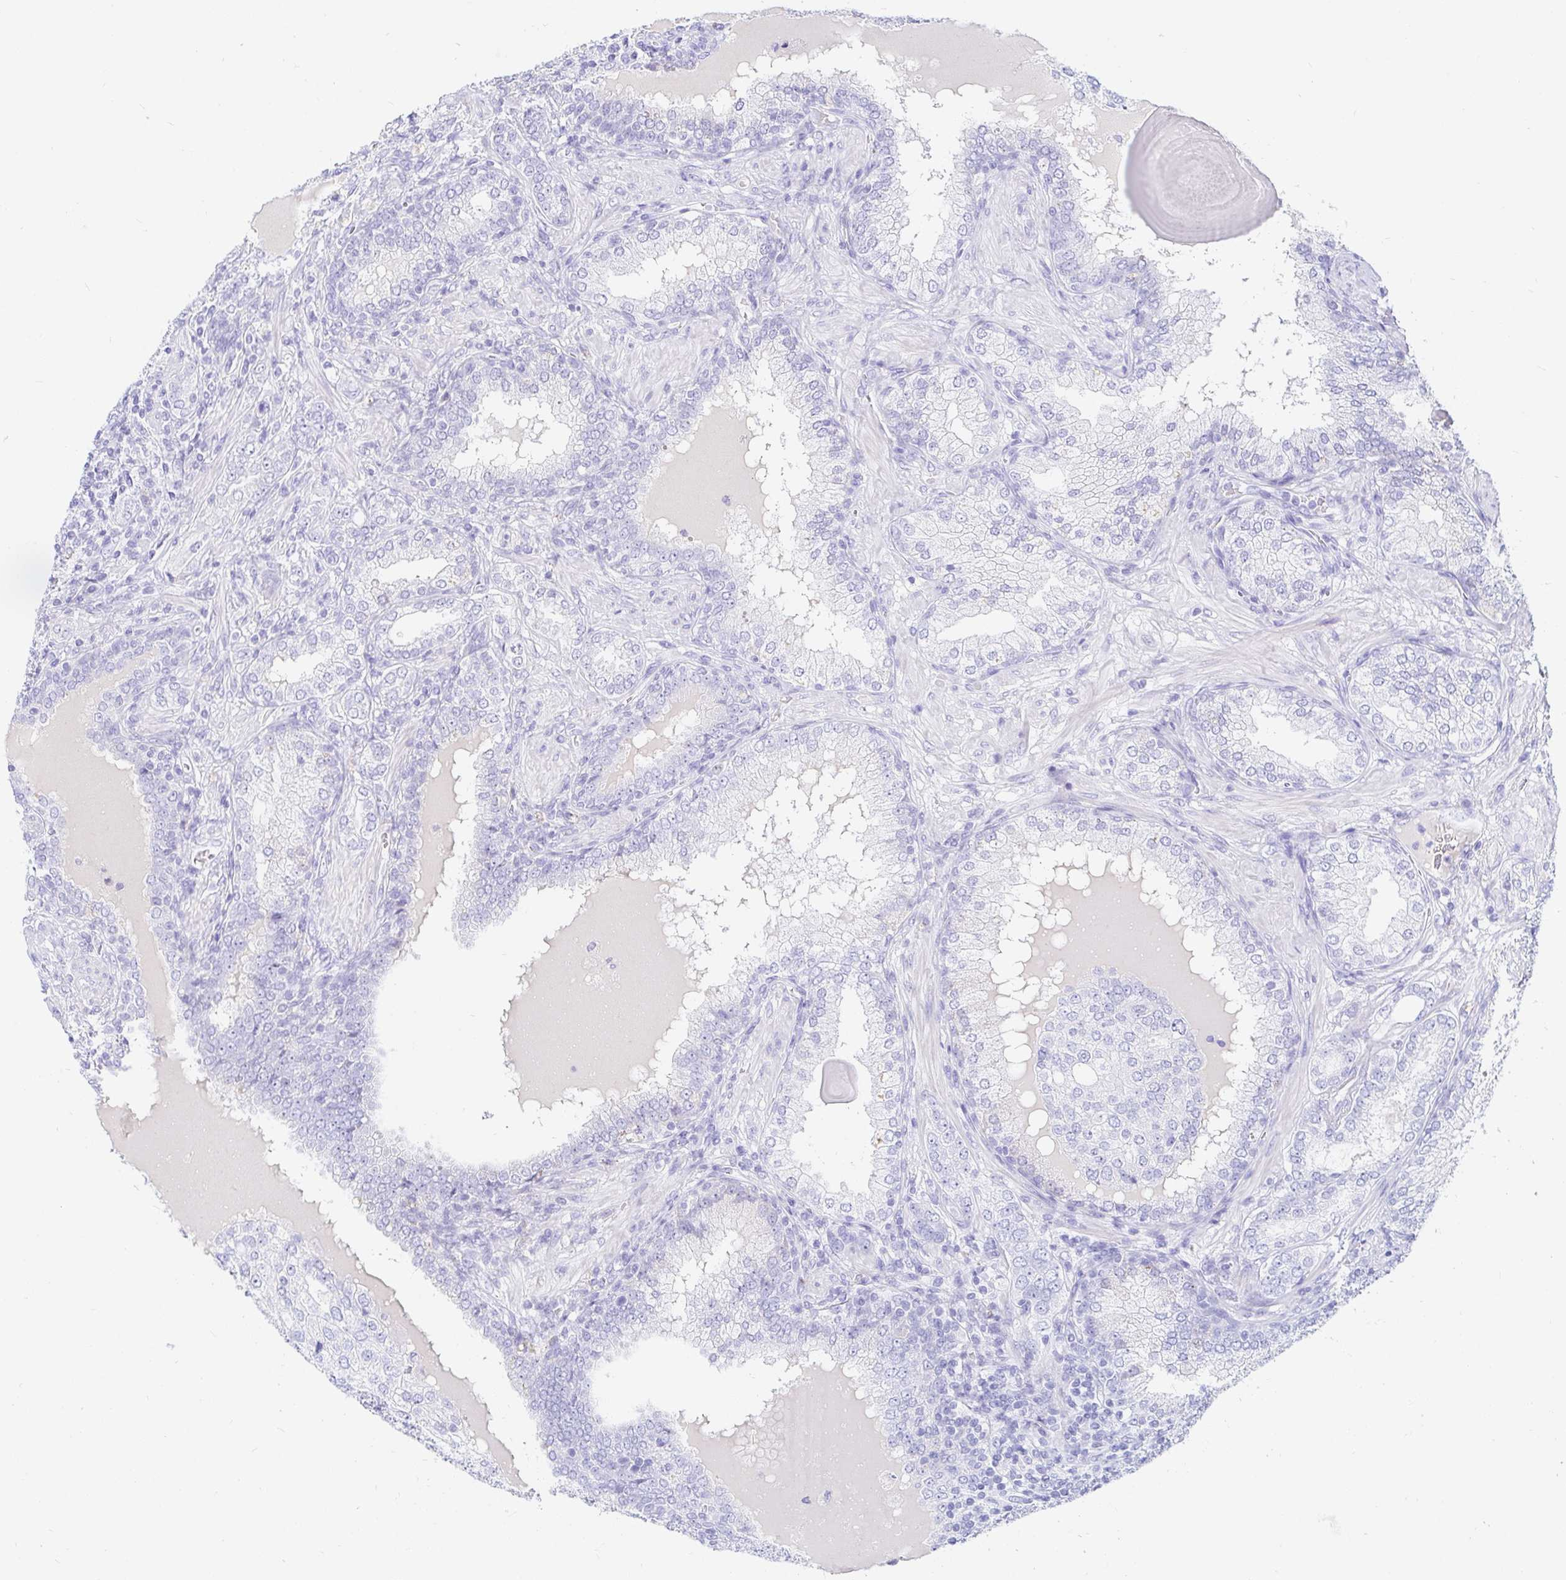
{"staining": {"intensity": "negative", "quantity": "none", "location": "none"}, "tissue": "prostate cancer", "cell_type": "Tumor cells", "image_type": "cancer", "snomed": [{"axis": "morphology", "description": "Adenocarcinoma, High grade"}, {"axis": "topography", "description": "Prostate"}], "caption": "Tumor cells show no significant protein staining in prostate cancer (adenocarcinoma (high-grade)).", "gene": "NR2E1", "patient": {"sex": "male", "age": 60}}